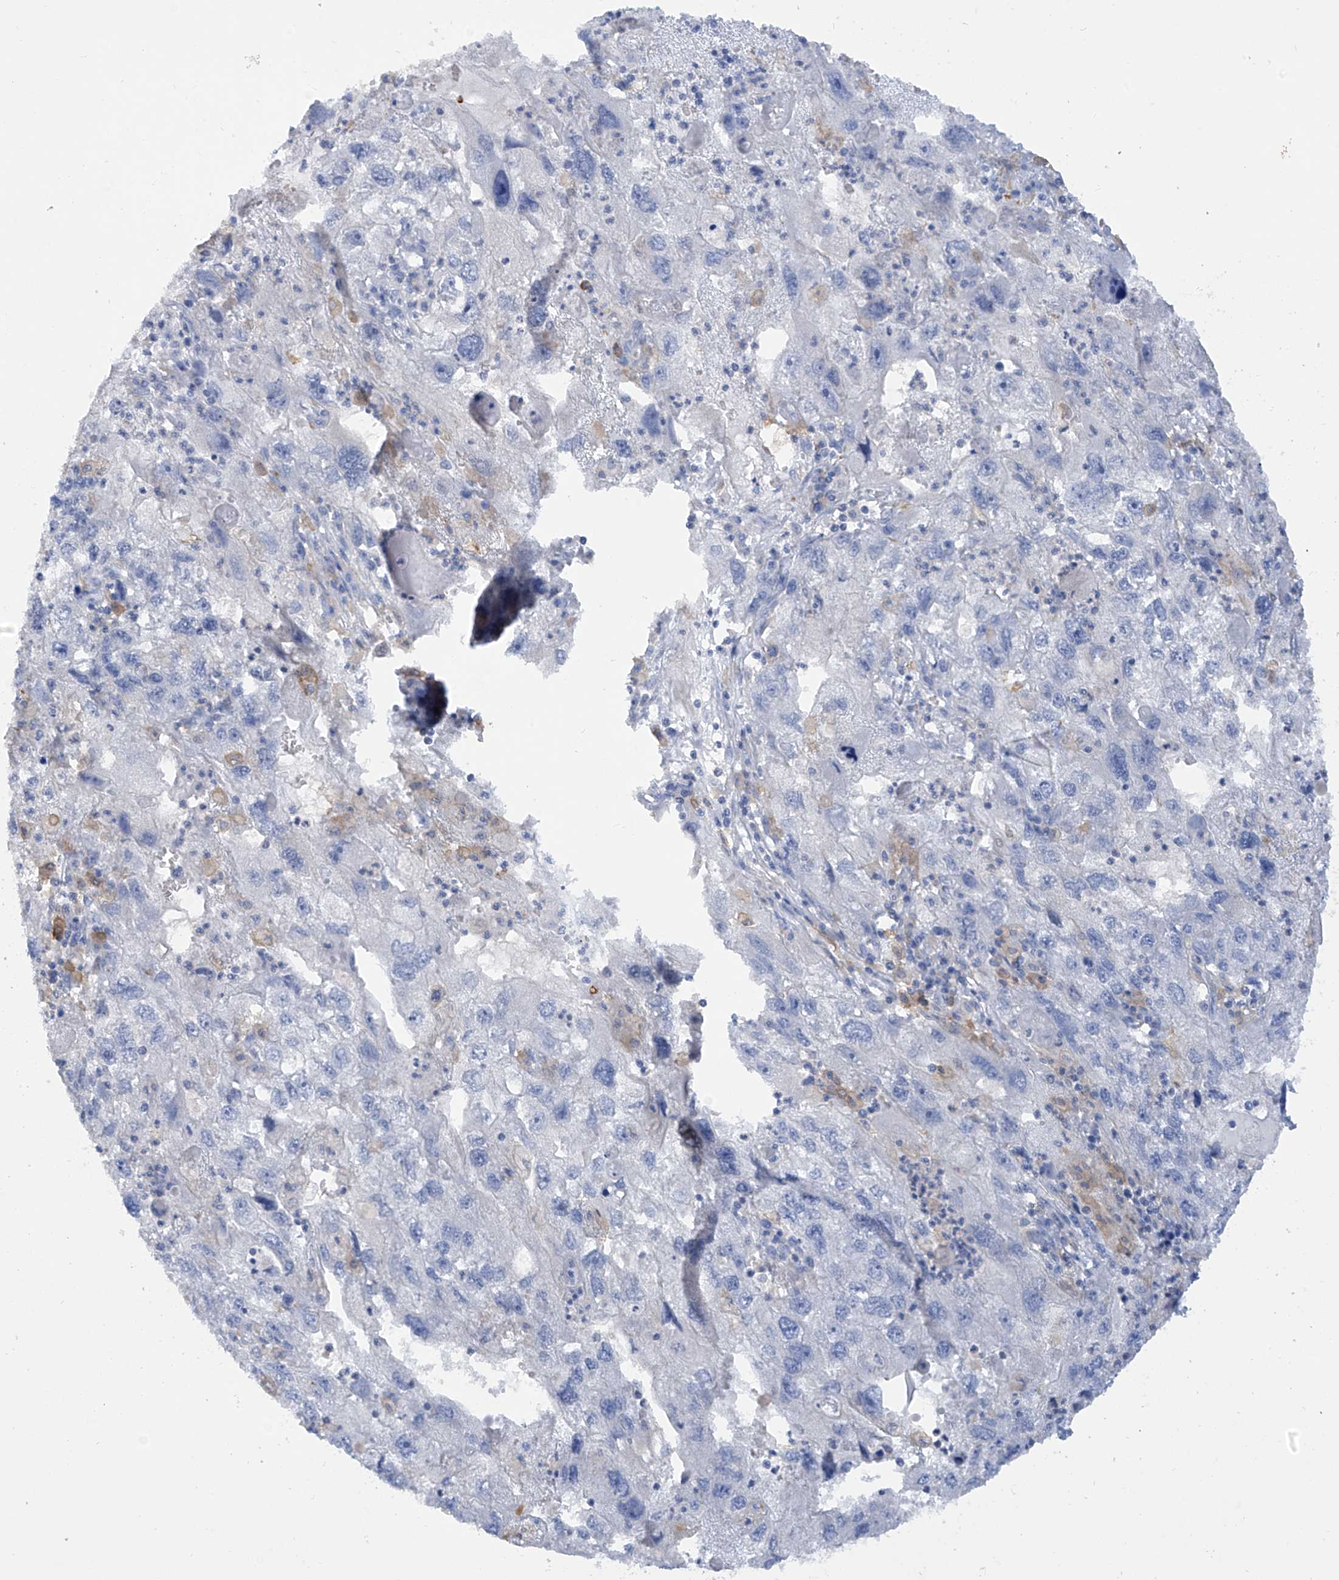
{"staining": {"intensity": "negative", "quantity": "none", "location": "none"}, "tissue": "endometrial cancer", "cell_type": "Tumor cells", "image_type": "cancer", "snomed": [{"axis": "morphology", "description": "Adenocarcinoma, NOS"}, {"axis": "topography", "description": "Endometrium"}], "caption": "Histopathology image shows no significant protein staining in tumor cells of endometrial cancer.", "gene": "TRMT2B", "patient": {"sex": "female", "age": 49}}